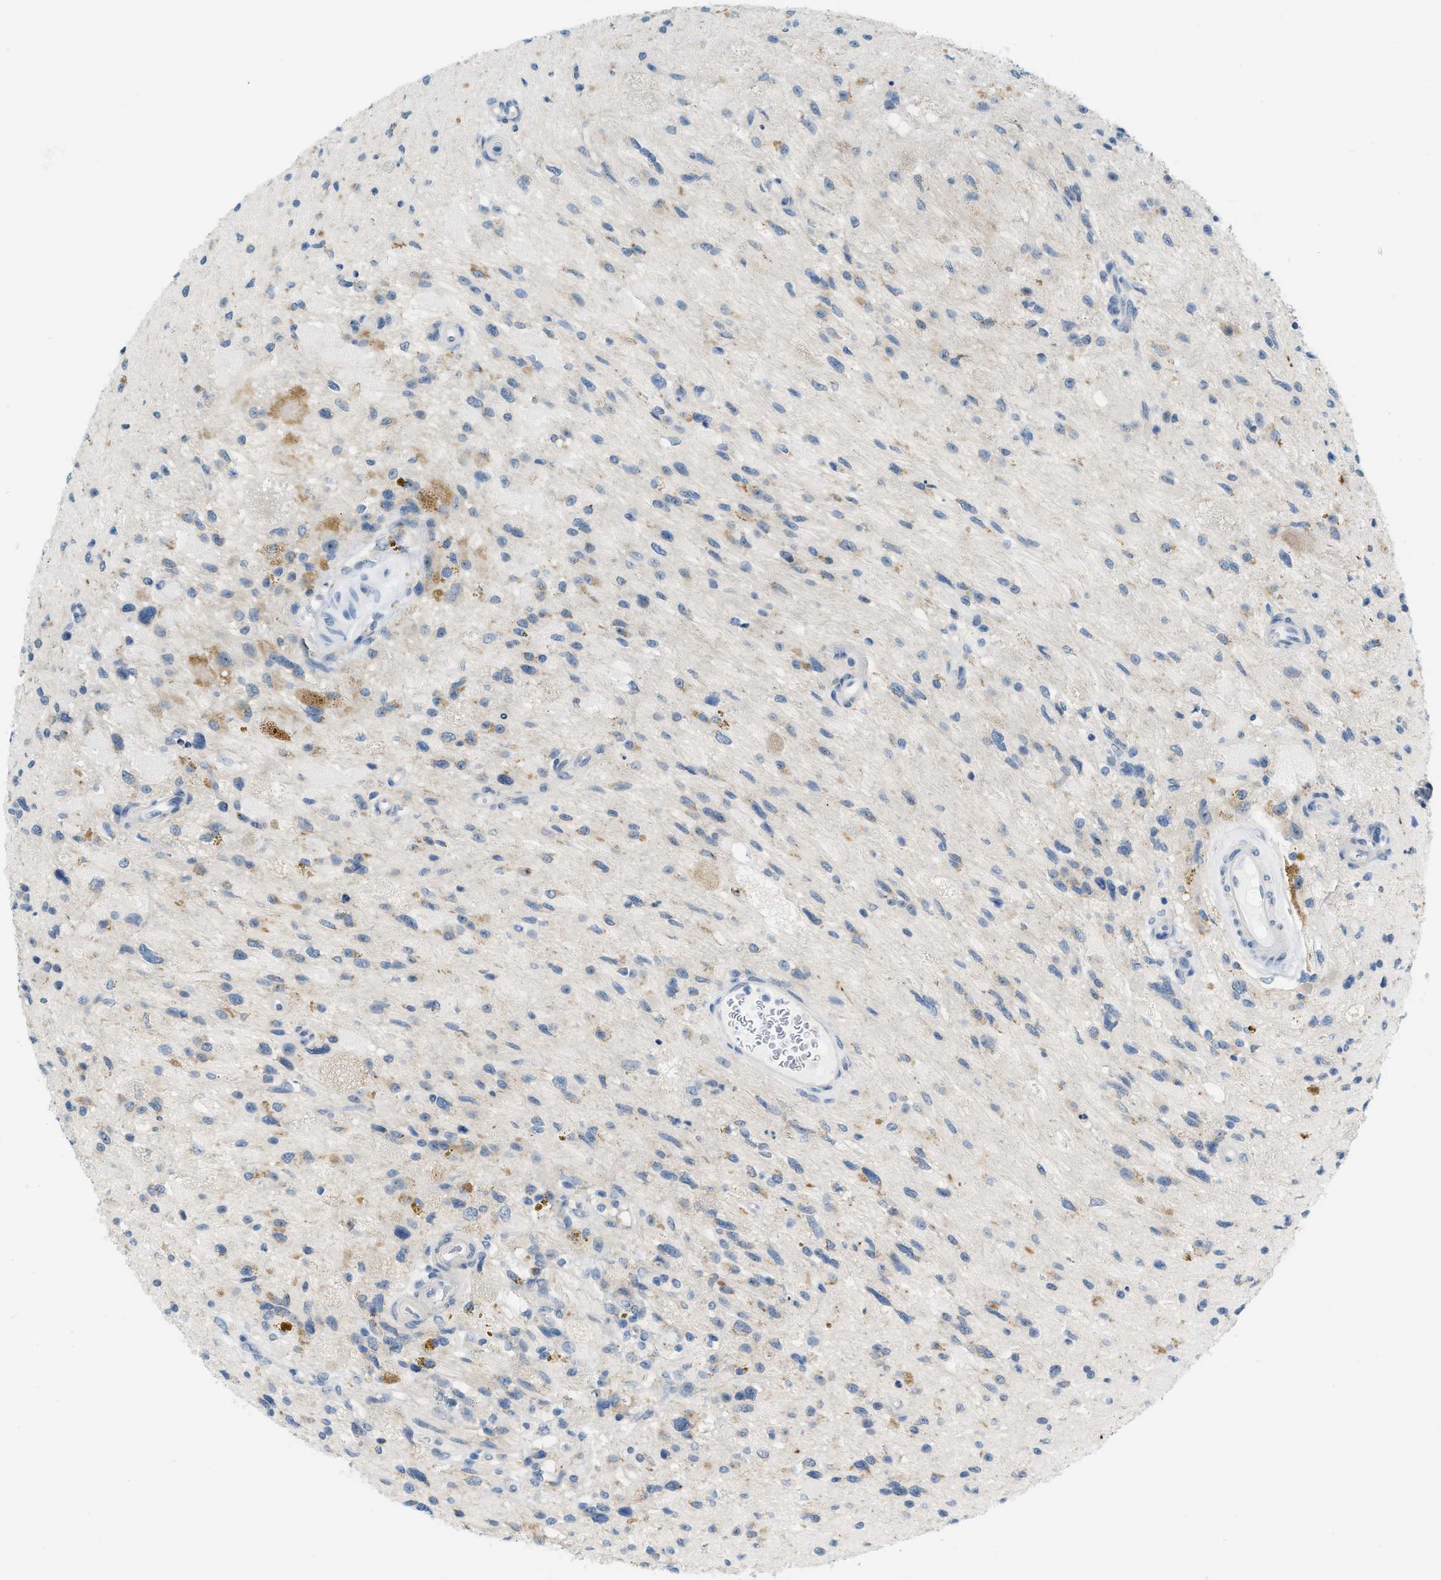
{"staining": {"intensity": "moderate", "quantity": "<25%", "location": "cytoplasmic/membranous"}, "tissue": "glioma", "cell_type": "Tumor cells", "image_type": "cancer", "snomed": [{"axis": "morphology", "description": "Glioma, malignant, High grade"}, {"axis": "topography", "description": "Brain"}], "caption": "Brown immunohistochemical staining in glioma reveals moderate cytoplasmic/membranous positivity in about <25% of tumor cells.", "gene": "PHRF1", "patient": {"sex": "male", "age": 33}}